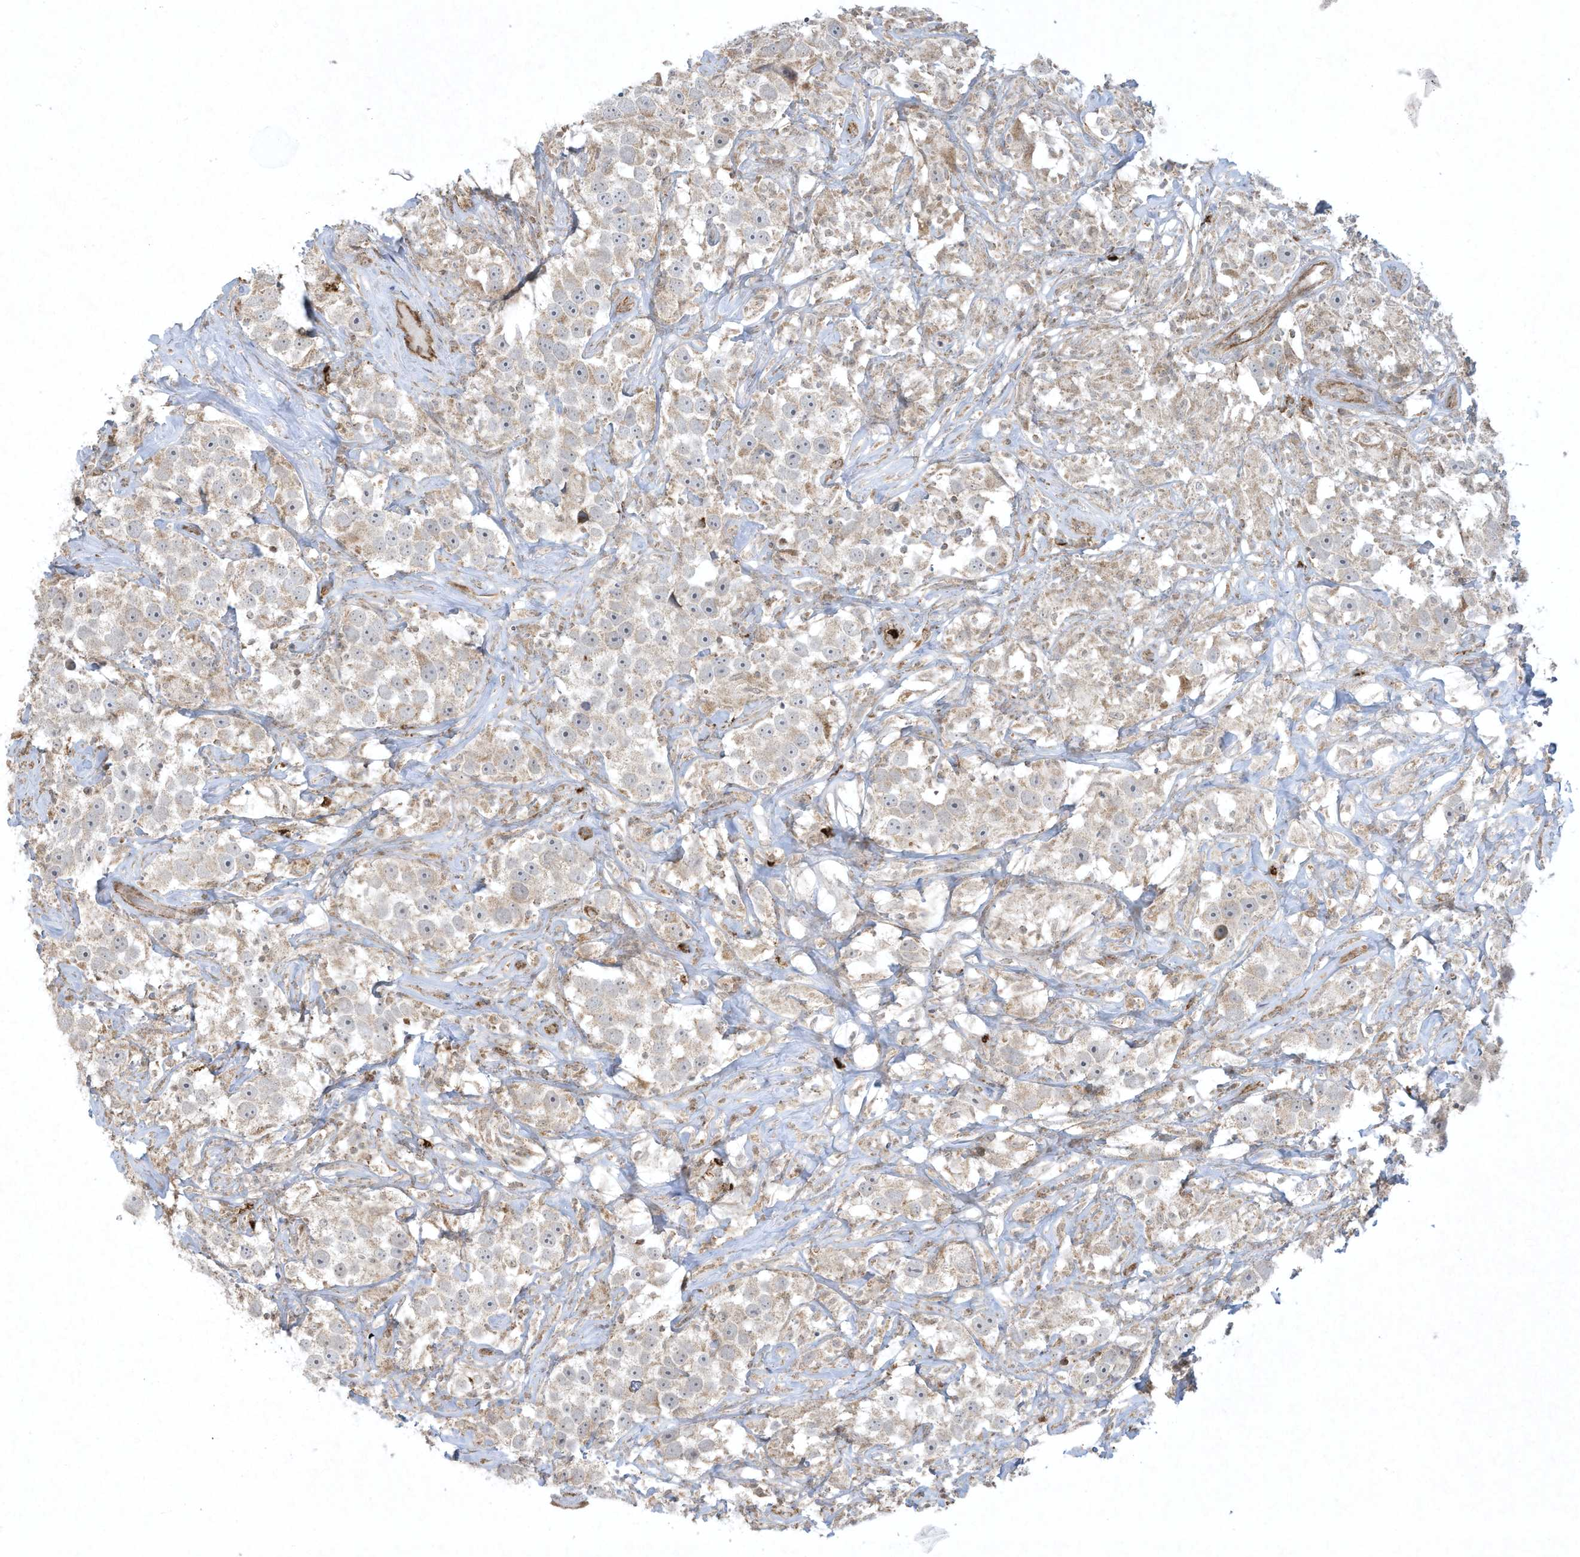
{"staining": {"intensity": "weak", "quantity": "<25%", "location": "cytoplasmic/membranous"}, "tissue": "testis cancer", "cell_type": "Tumor cells", "image_type": "cancer", "snomed": [{"axis": "morphology", "description": "Seminoma, NOS"}, {"axis": "topography", "description": "Testis"}], "caption": "DAB (3,3'-diaminobenzidine) immunohistochemical staining of testis cancer (seminoma) exhibits no significant positivity in tumor cells.", "gene": "CHRNA4", "patient": {"sex": "male", "age": 49}}